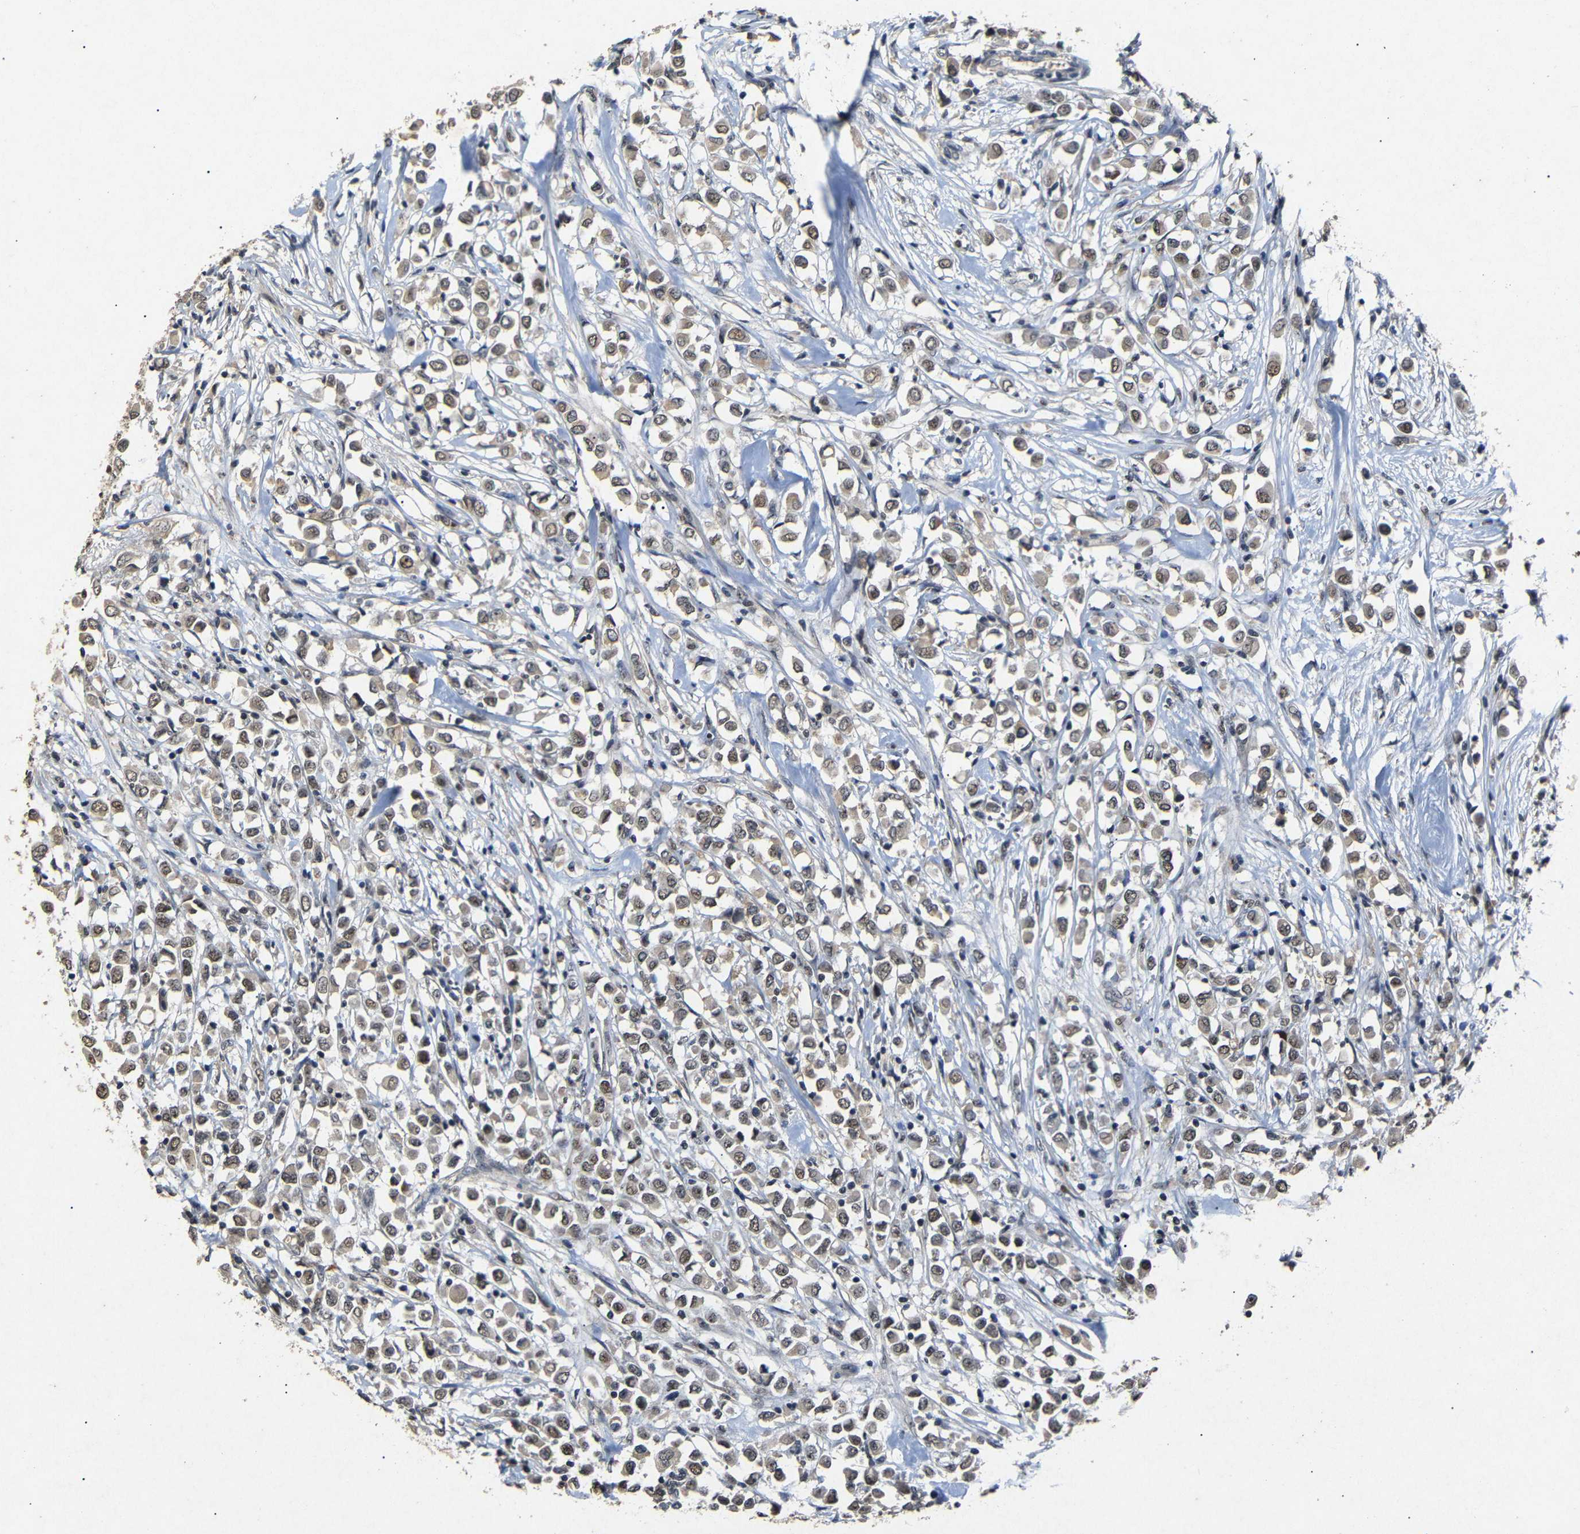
{"staining": {"intensity": "moderate", "quantity": ">75%", "location": "cytoplasmic/membranous,nuclear"}, "tissue": "breast cancer", "cell_type": "Tumor cells", "image_type": "cancer", "snomed": [{"axis": "morphology", "description": "Duct carcinoma"}, {"axis": "topography", "description": "Breast"}], "caption": "An image of human breast cancer stained for a protein shows moderate cytoplasmic/membranous and nuclear brown staining in tumor cells.", "gene": "PARN", "patient": {"sex": "female", "age": 61}}